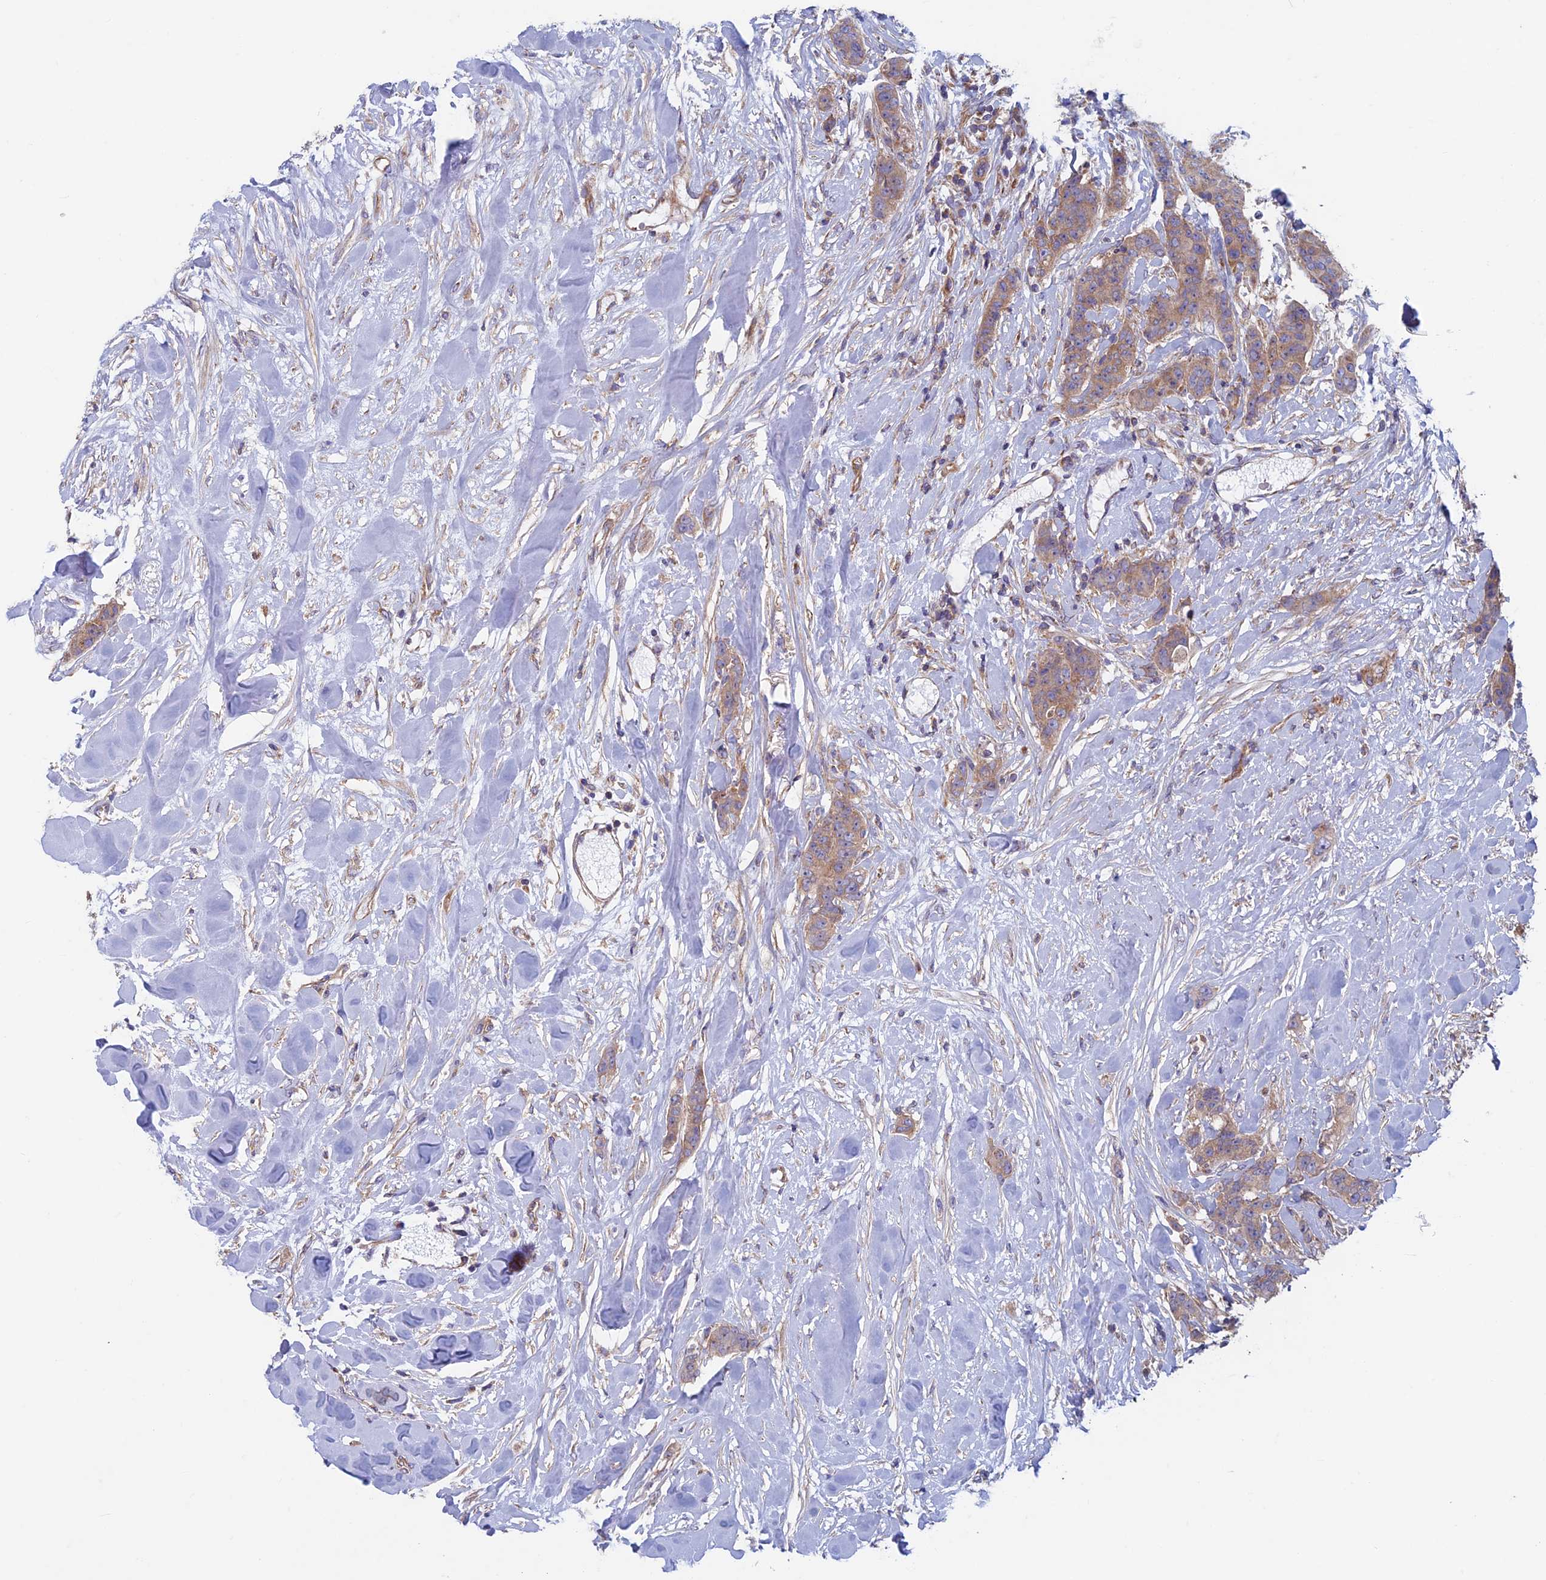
{"staining": {"intensity": "moderate", "quantity": ">75%", "location": "cytoplasmic/membranous"}, "tissue": "breast cancer", "cell_type": "Tumor cells", "image_type": "cancer", "snomed": [{"axis": "morphology", "description": "Duct carcinoma"}, {"axis": "topography", "description": "Breast"}], "caption": "Brown immunohistochemical staining in breast infiltrating ductal carcinoma displays moderate cytoplasmic/membranous positivity in about >75% of tumor cells.", "gene": "DNM1L", "patient": {"sex": "female", "age": 40}}